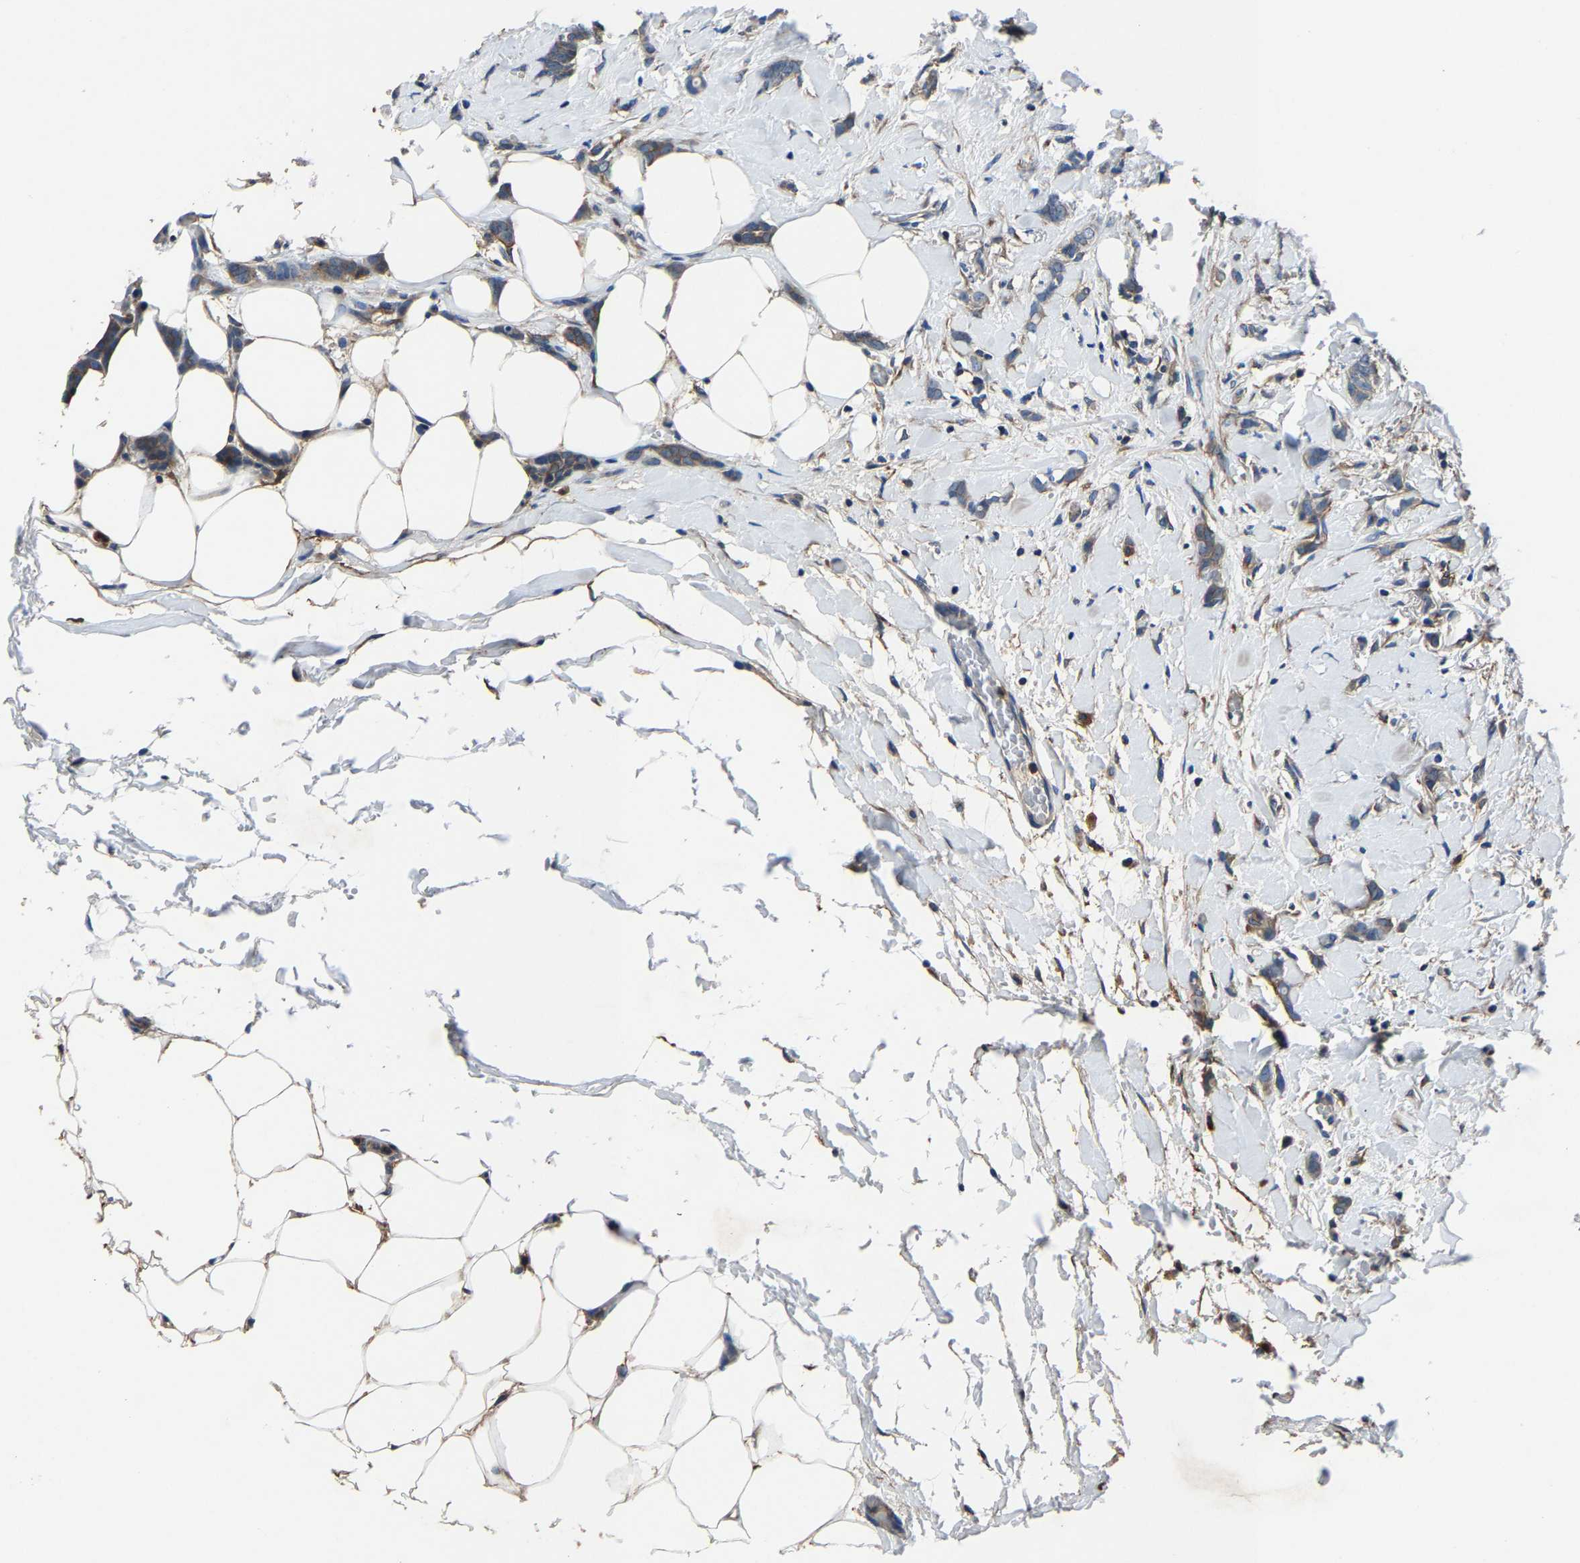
{"staining": {"intensity": "moderate", "quantity": ">75%", "location": "cytoplasmic/membranous"}, "tissue": "breast cancer", "cell_type": "Tumor cells", "image_type": "cancer", "snomed": [{"axis": "morphology", "description": "Lobular carcinoma, in situ"}, {"axis": "morphology", "description": "Lobular carcinoma"}, {"axis": "topography", "description": "Breast"}], "caption": "Immunohistochemistry photomicrograph of neoplastic tissue: human breast lobular carcinoma in situ stained using IHC exhibits medium levels of moderate protein expression localized specifically in the cytoplasmic/membranous of tumor cells, appearing as a cytoplasmic/membranous brown color.", "gene": "KIAA1958", "patient": {"sex": "female", "age": 41}}